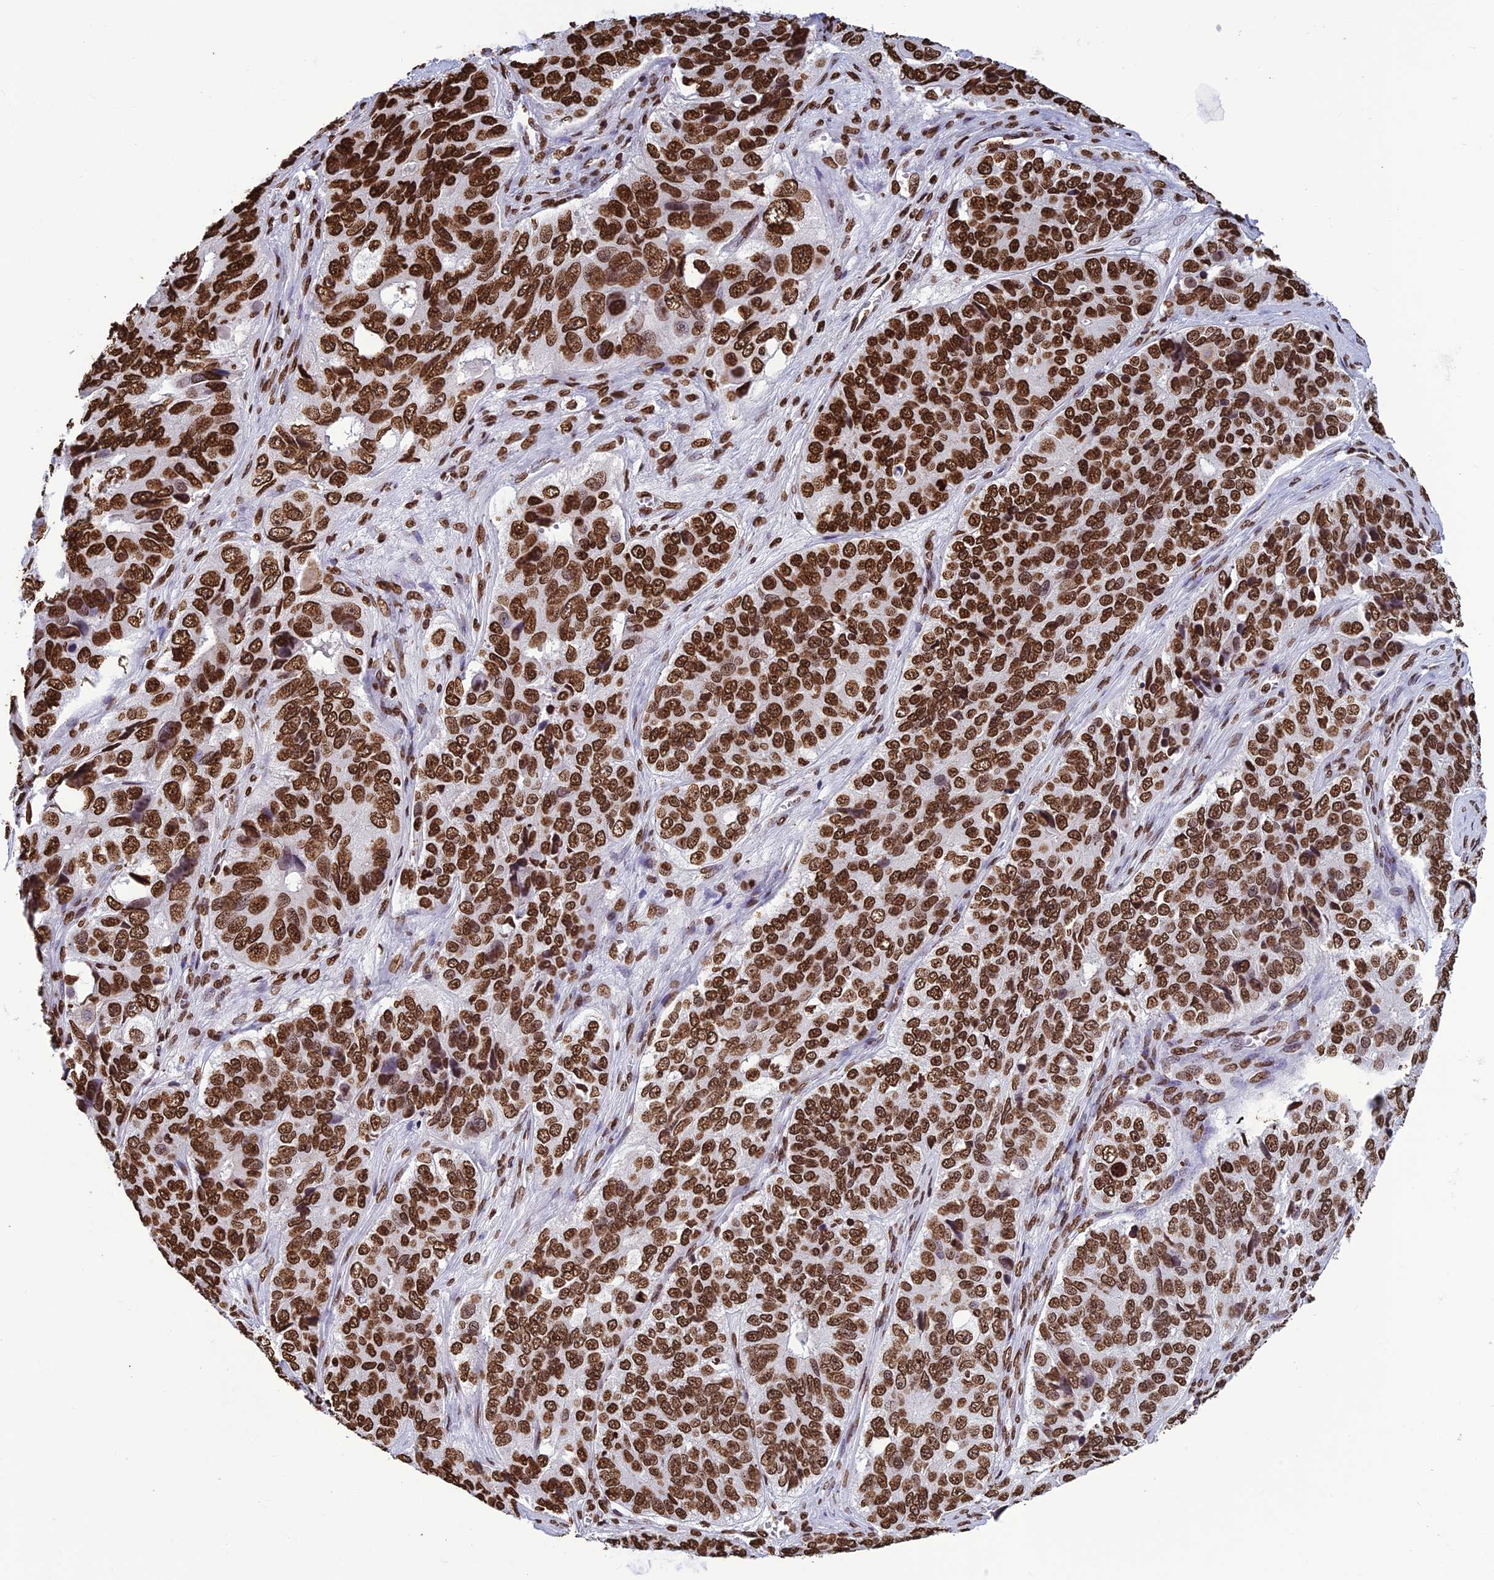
{"staining": {"intensity": "strong", "quantity": "25%-75%", "location": "nuclear"}, "tissue": "ovarian cancer", "cell_type": "Tumor cells", "image_type": "cancer", "snomed": [{"axis": "morphology", "description": "Carcinoma, endometroid"}, {"axis": "topography", "description": "Ovary"}], "caption": "High-power microscopy captured an immunohistochemistry (IHC) micrograph of ovarian endometroid carcinoma, revealing strong nuclear staining in about 25%-75% of tumor cells.", "gene": "AKAP17A", "patient": {"sex": "female", "age": 51}}